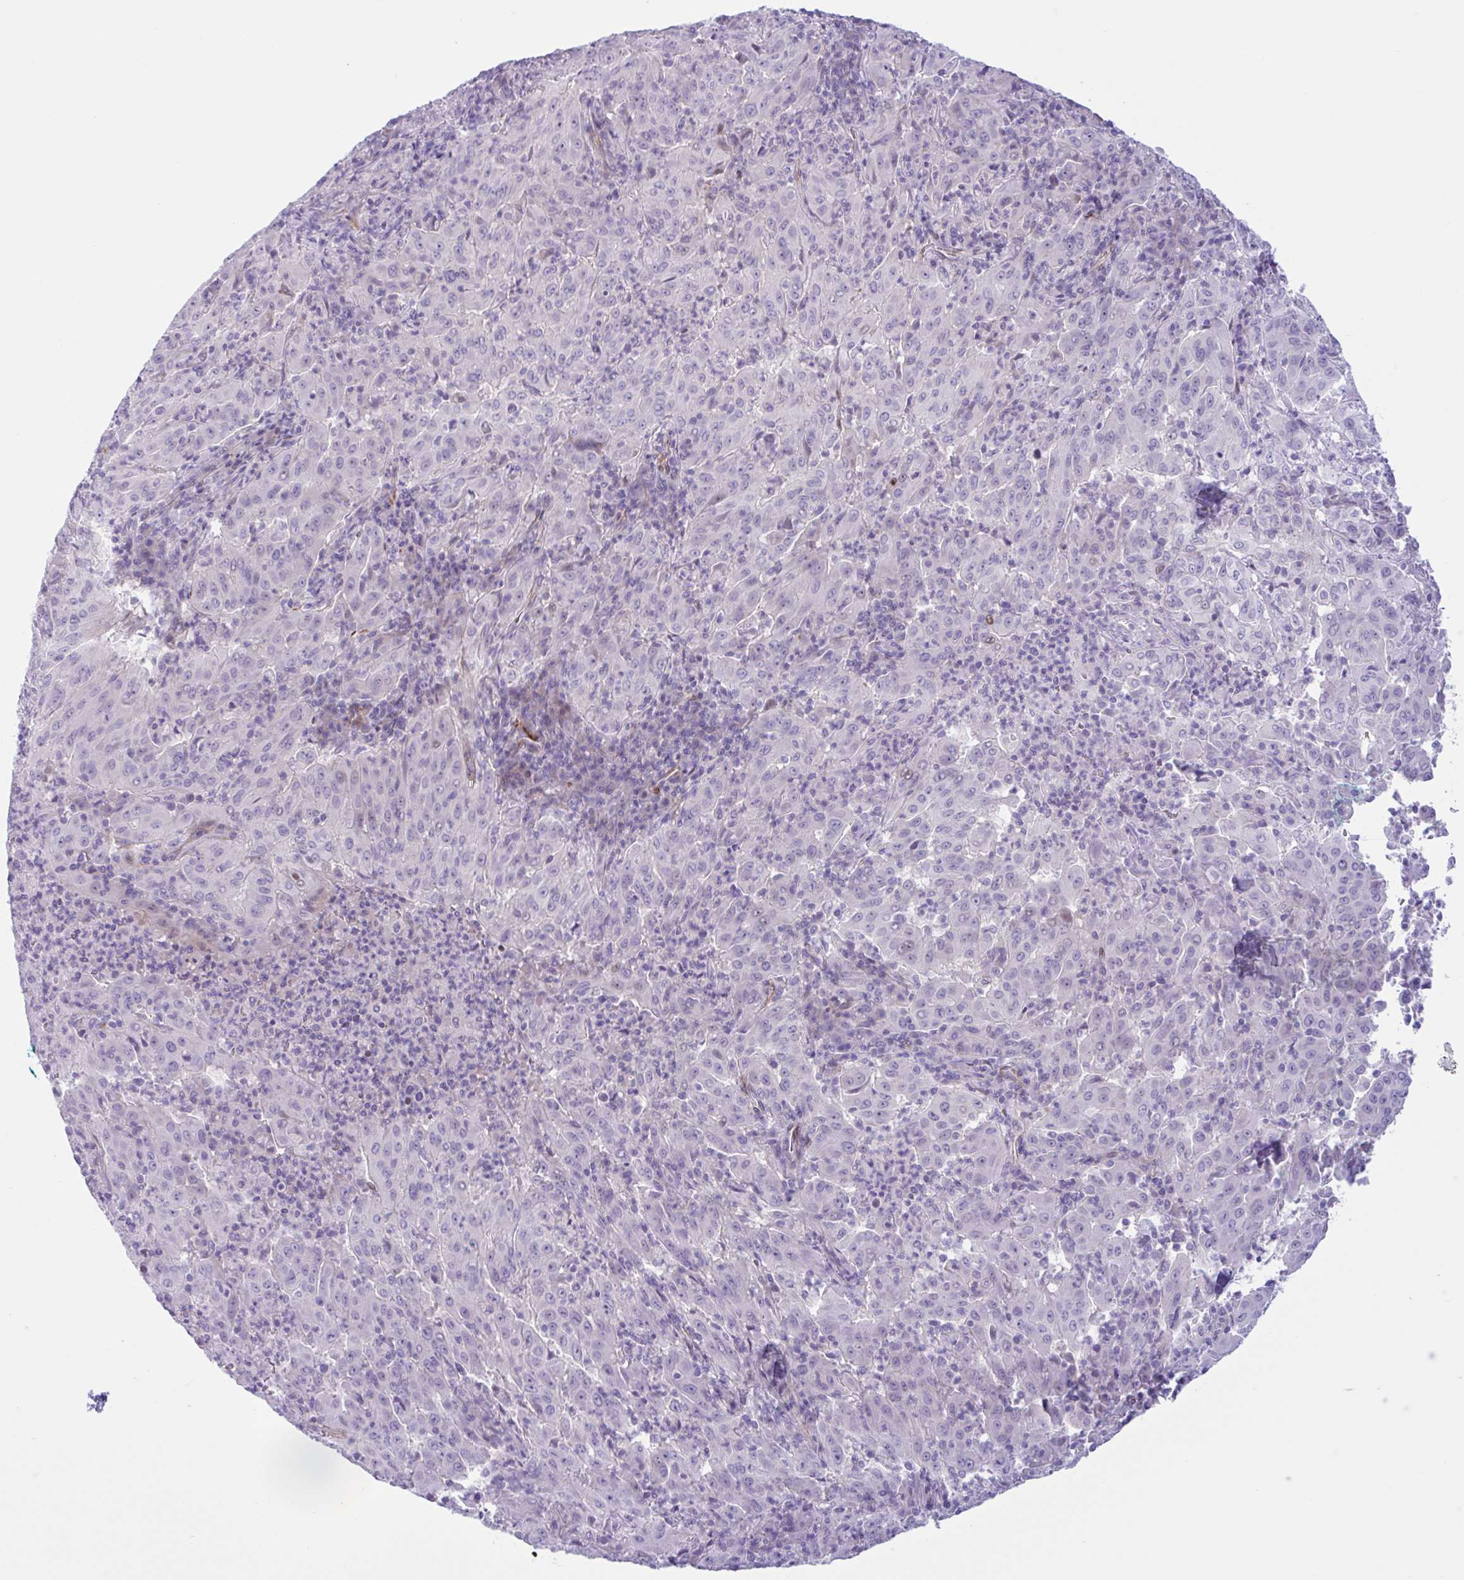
{"staining": {"intensity": "negative", "quantity": "none", "location": "none"}, "tissue": "pancreatic cancer", "cell_type": "Tumor cells", "image_type": "cancer", "snomed": [{"axis": "morphology", "description": "Adenocarcinoma, NOS"}, {"axis": "topography", "description": "Pancreas"}], "caption": "This is a histopathology image of immunohistochemistry staining of pancreatic adenocarcinoma, which shows no positivity in tumor cells.", "gene": "AHCYL2", "patient": {"sex": "male", "age": 63}}